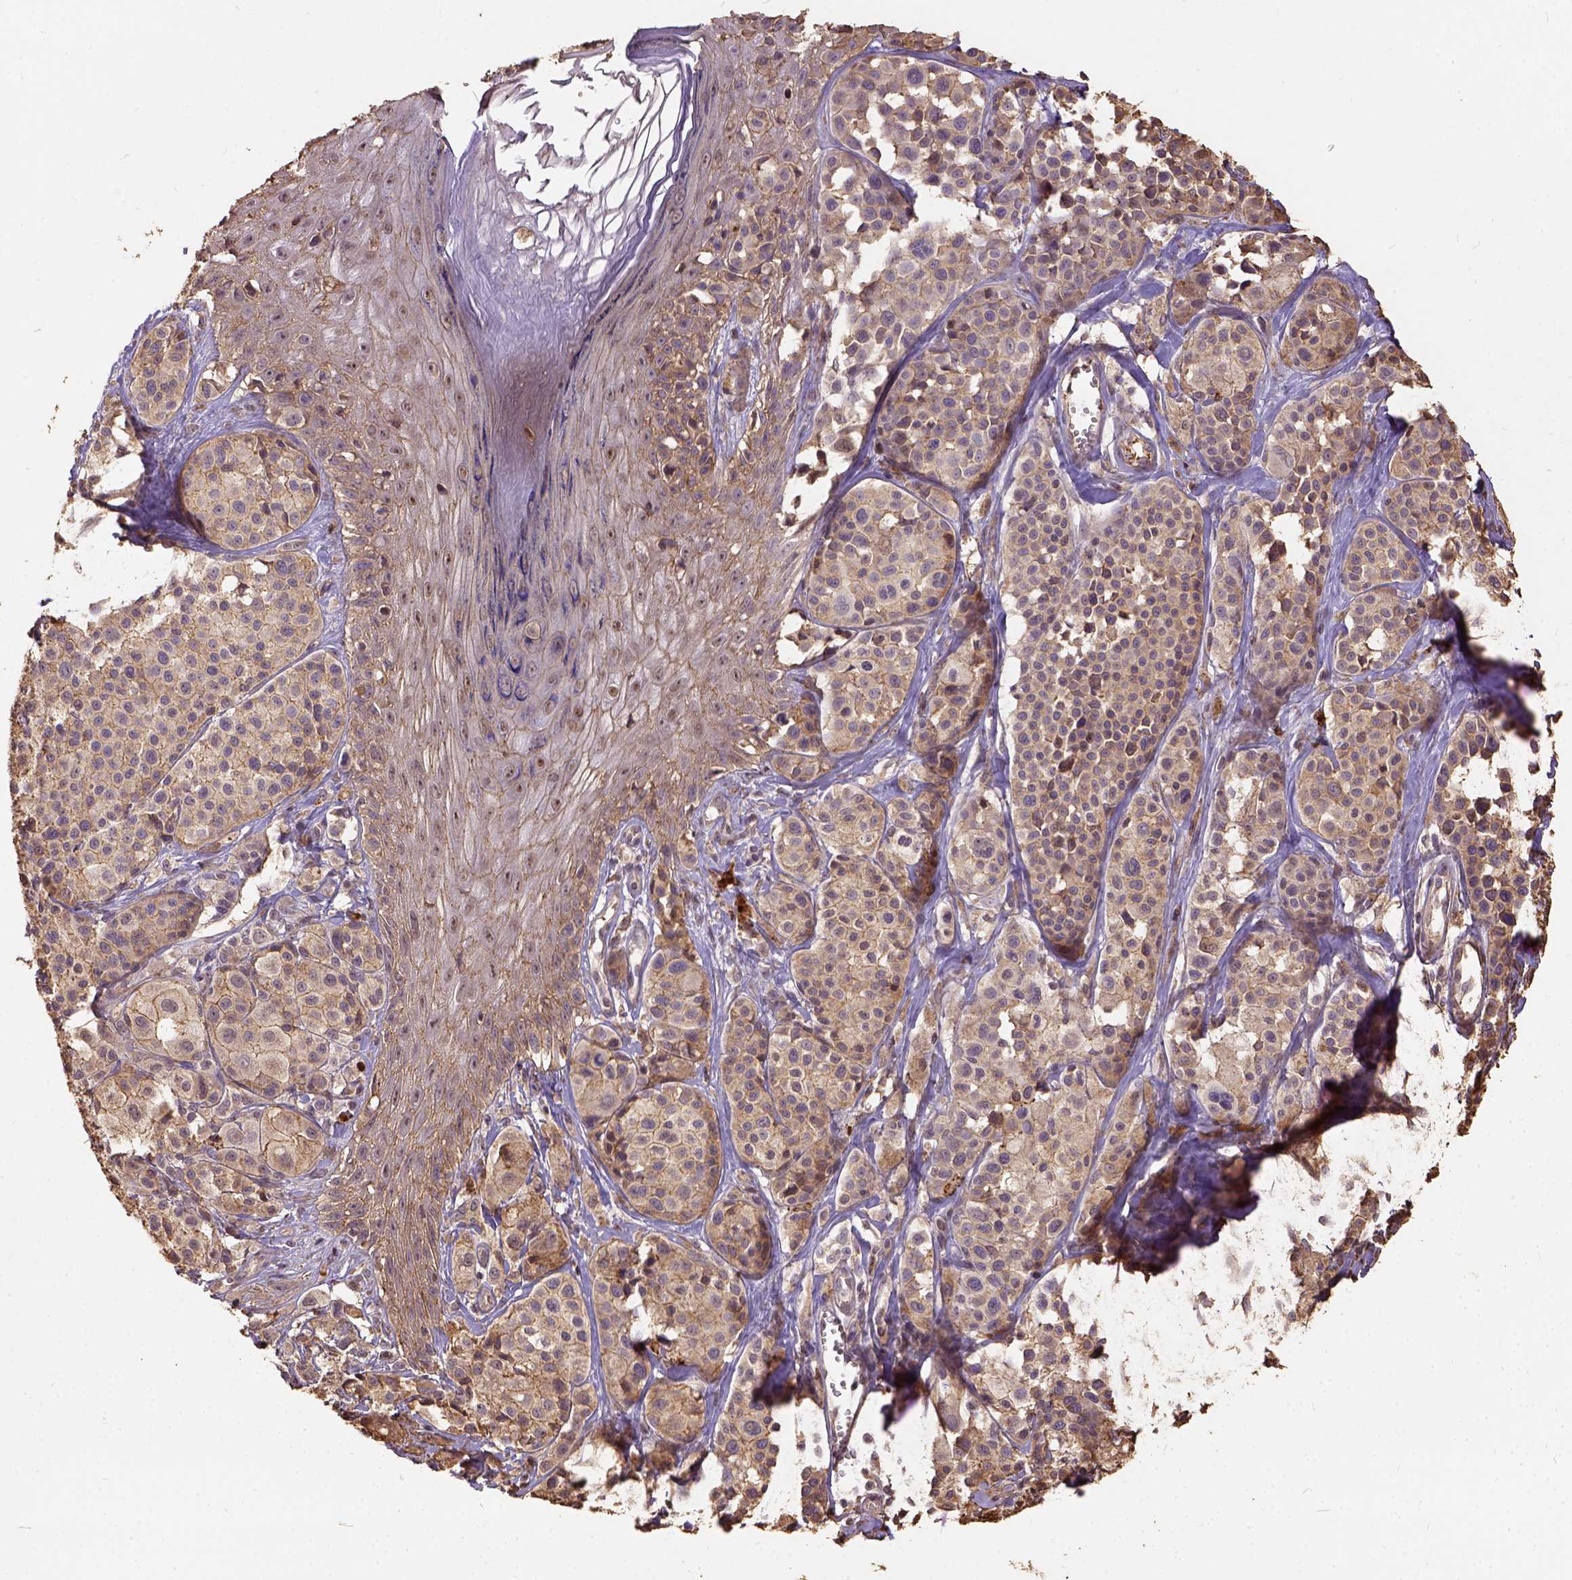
{"staining": {"intensity": "moderate", "quantity": "25%-75%", "location": "cytoplasmic/membranous"}, "tissue": "melanoma", "cell_type": "Tumor cells", "image_type": "cancer", "snomed": [{"axis": "morphology", "description": "Malignant melanoma, NOS"}, {"axis": "topography", "description": "Skin"}], "caption": "This histopathology image reveals IHC staining of human melanoma, with medium moderate cytoplasmic/membranous positivity in approximately 25%-75% of tumor cells.", "gene": "ATP1B3", "patient": {"sex": "male", "age": 77}}